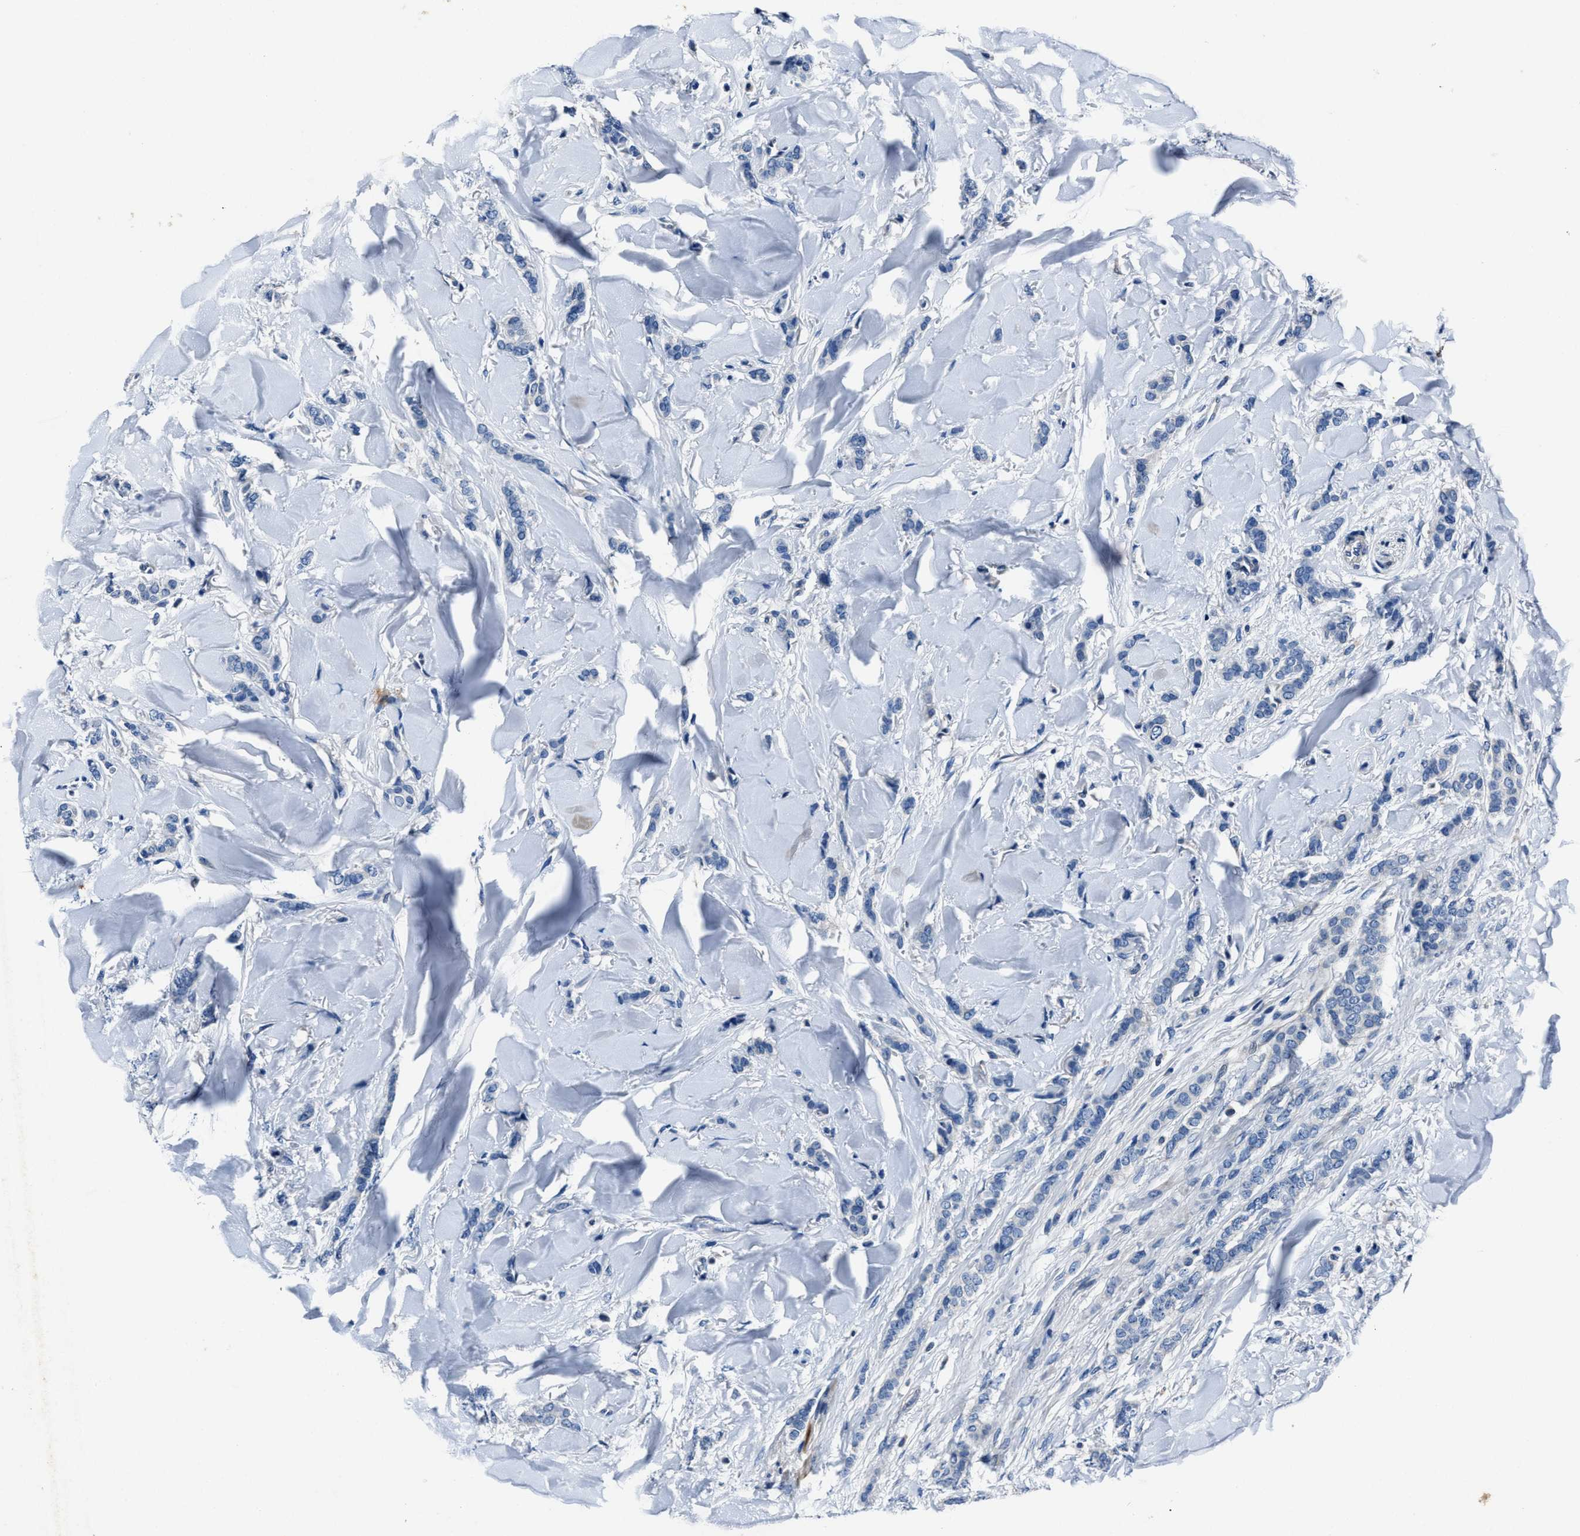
{"staining": {"intensity": "negative", "quantity": "none", "location": "none"}, "tissue": "breast cancer", "cell_type": "Tumor cells", "image_type": "cancer", "snomed": [{"axis": "morphology", "description": "Lobular carcinoma"}, {"axis": "topography", "description": "Skin"}, {"axis": "topography", "description": "Breast"}], "caption": "An image of breast lobular carcinoma stained for a protein demonstrates no brown staining in tumor cells.", "gene": "NACAD", "patient": {"sex": "female", "age": 46}}